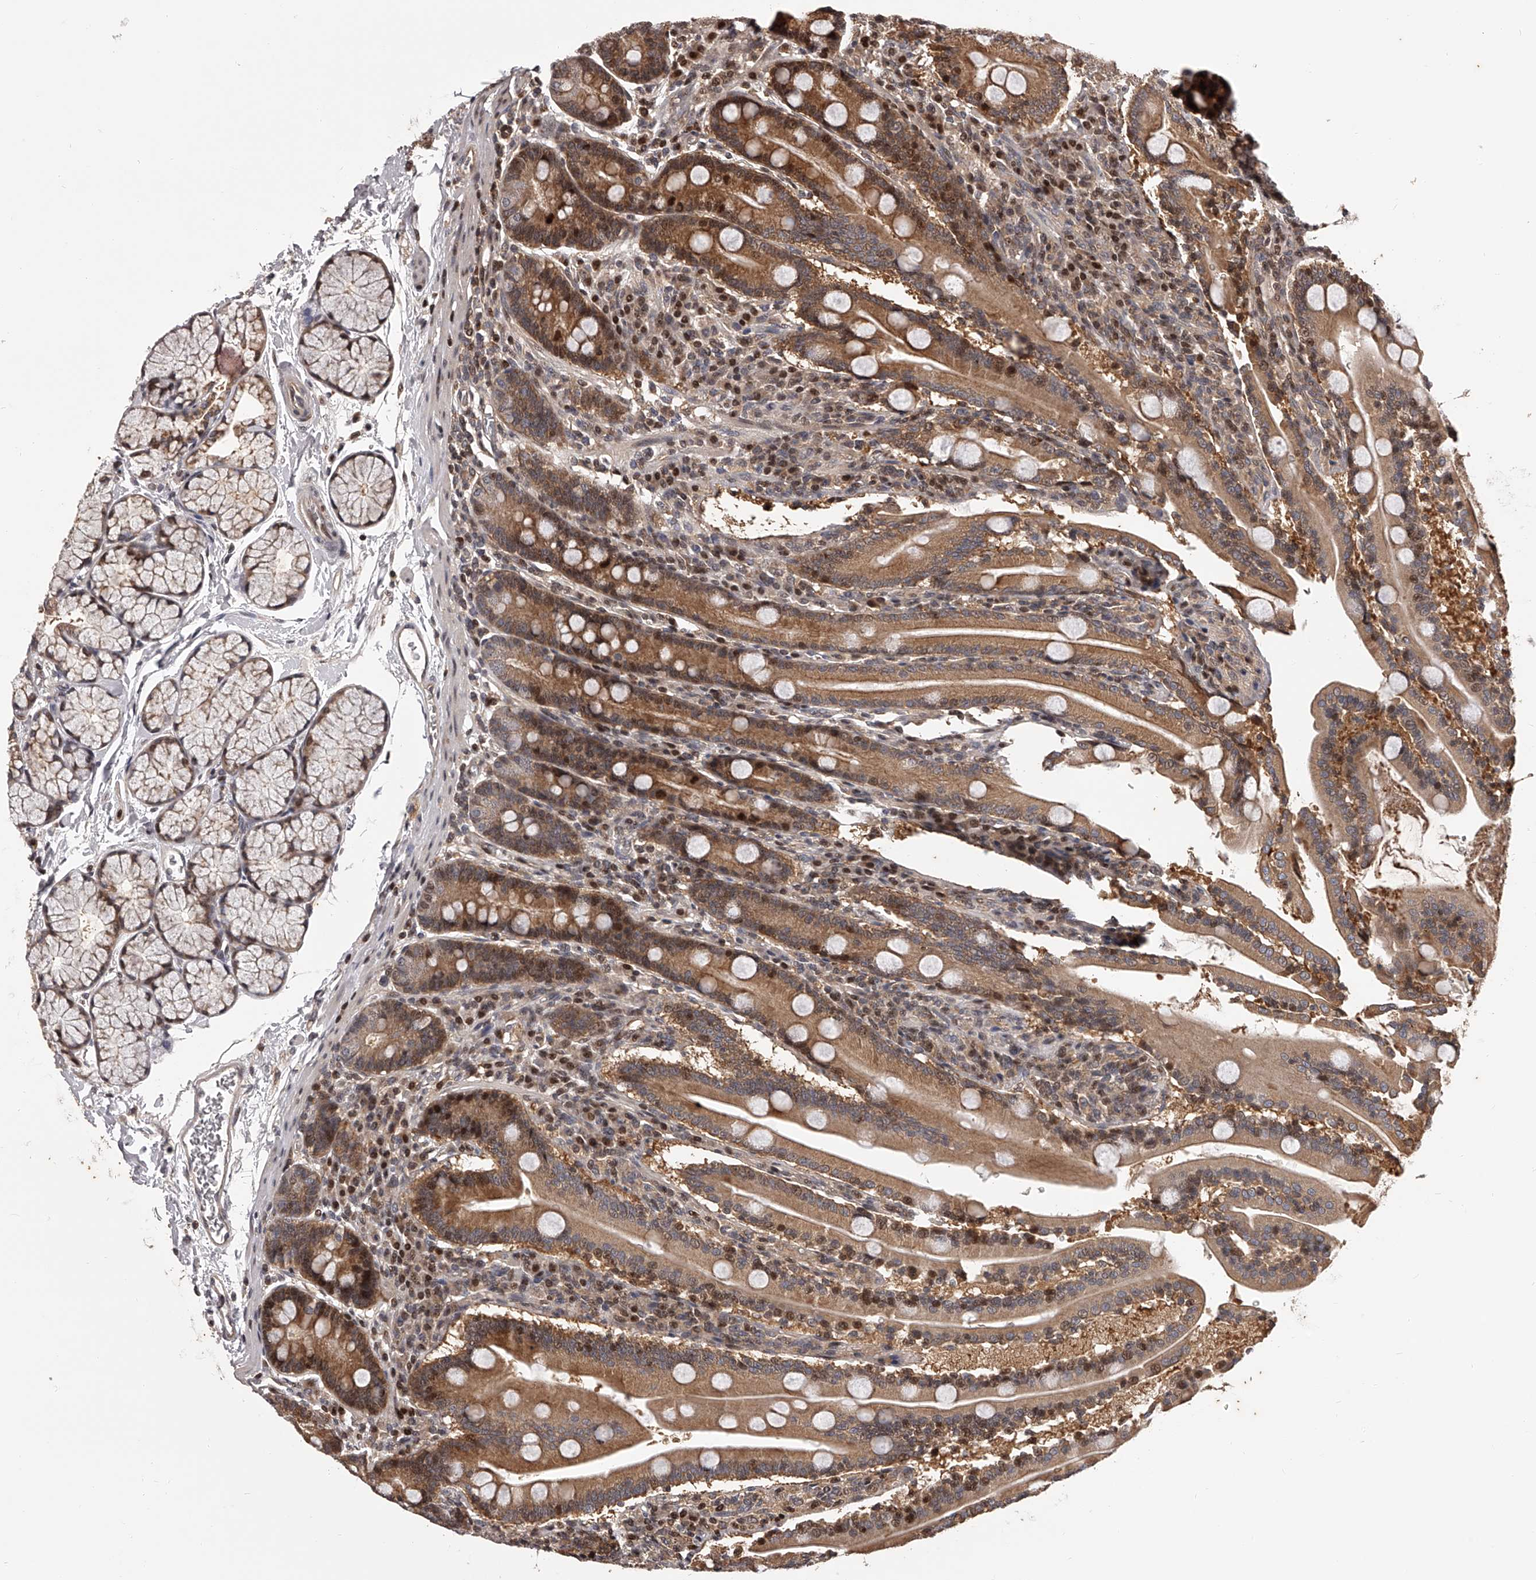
{"staining": {"intensity": "moderate", "quantity": ">75%", "location": "cytoplasmic/membranous,nuclear"}, "tissue": "duodenum", "cell_type": "Glandular cells", "image_type": "normal", "snomed": [{"axis": "morphology", "description": "Normal tissue, NOS"}, {"axis": "topography", "description": "Duodenum"}], "caption": "Glandular cells reveal medium levels of moderate cytoplasmic/membranous,nuclear expression in about >75% of cells in normal human duodenum. (brown staining indicates protein expression, while blue staining denotes nuclei).", "gene": "PFDN2", "patient": {"sex": "male", "age": 35}}